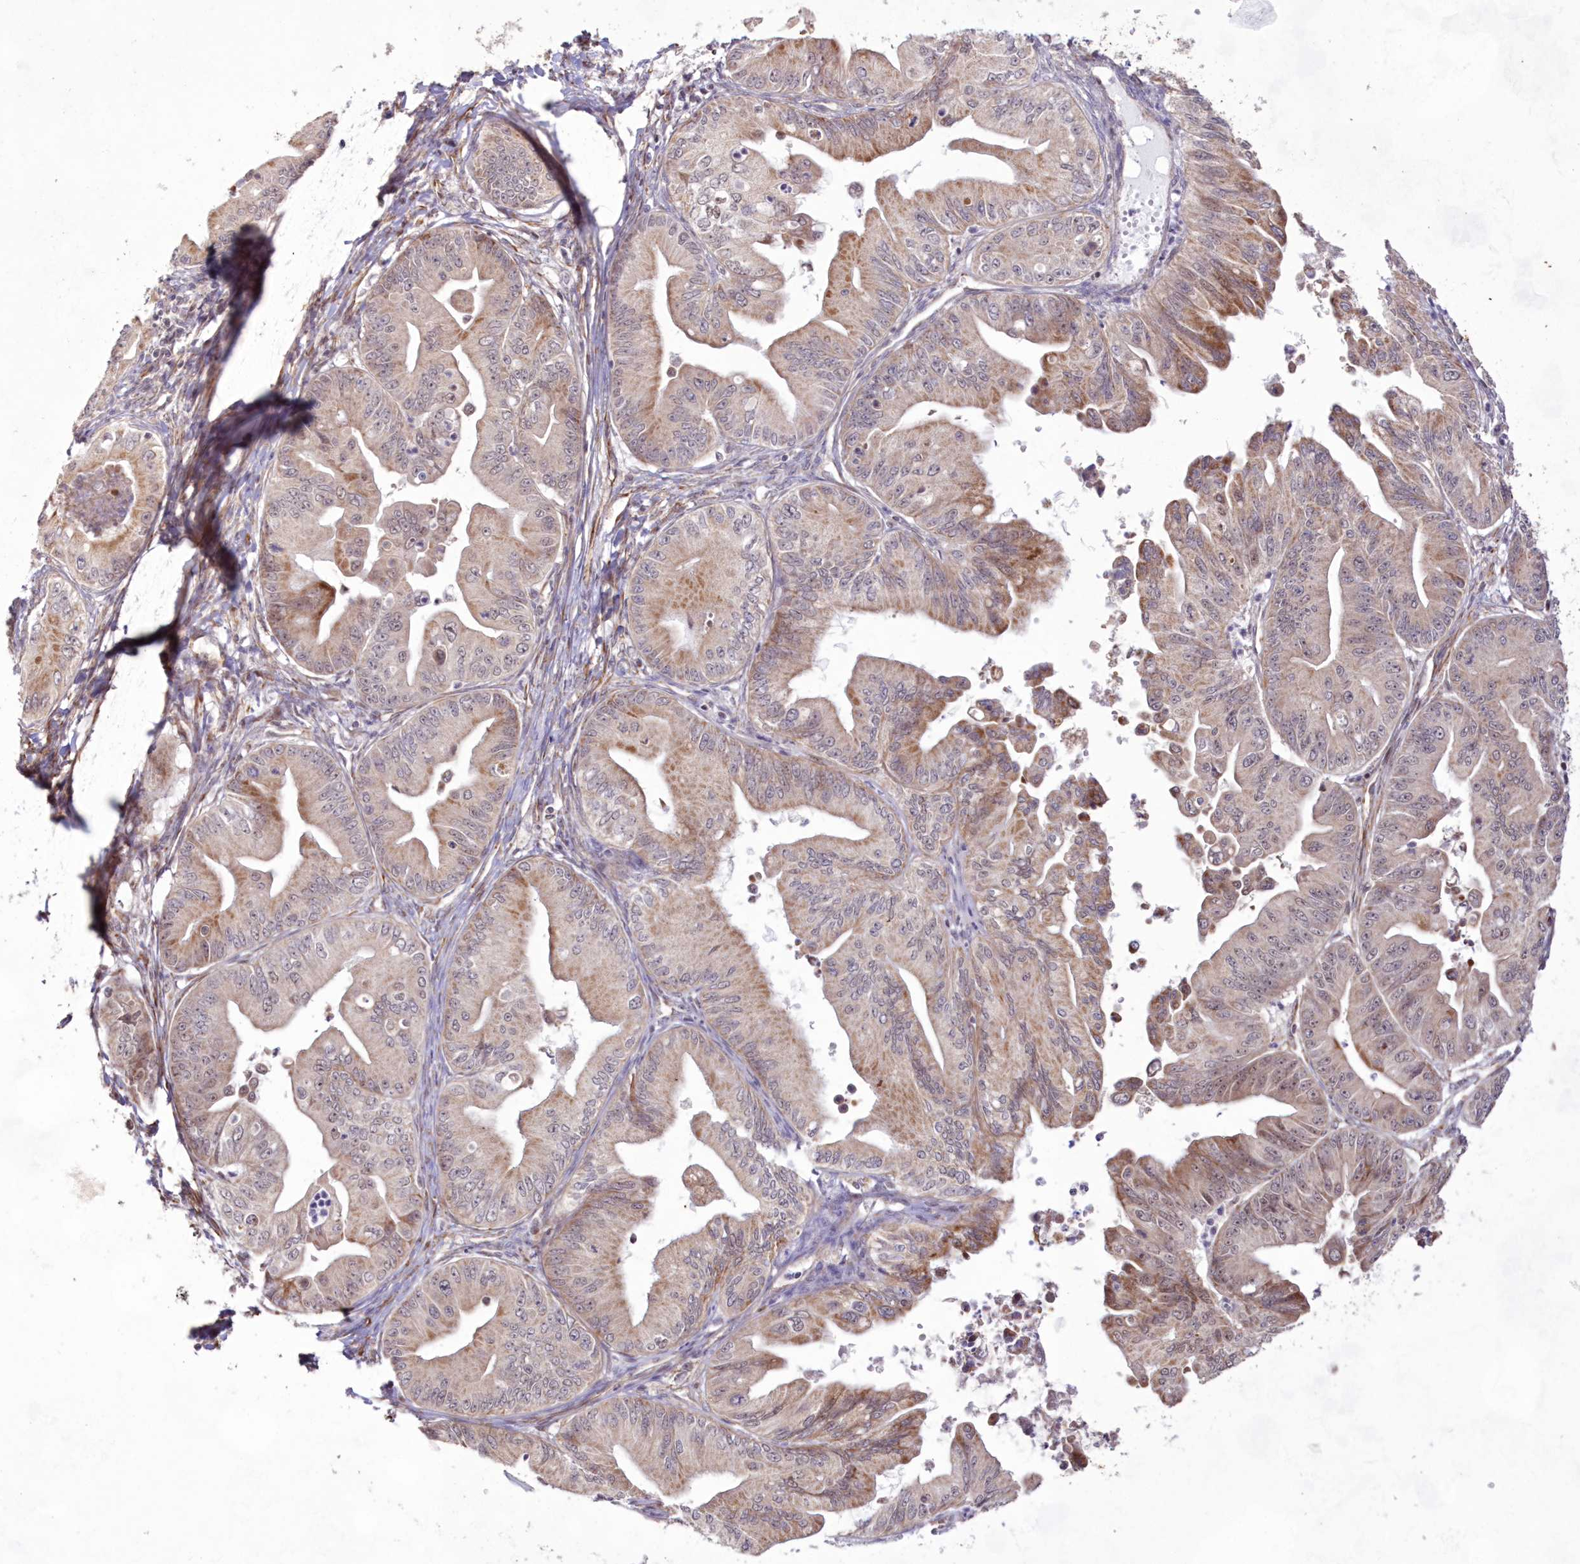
{"staining": {"intensity": "moderate", "quantity": "25%-75%", "location": "cytoplasmic/membranous,nuclear"}, "tissue": "ovarian cancer", "cell_type": "Tumor cells", "image_type": "cancer", "snomed": [{"axis": "morphology", "description": "Cystadenocarcinoma, mucinous, NOS"}, {"axis": "topography", "description": "Ovary"}], "caption": "Immunohistochemical staining of ovarian mucinous cystadenocarcinoma displays medium levels of moderate cytoplasmic/membranous and nuclear staining in about 25%-75% of tumor cells.", "gene": "SNIP1", "patient": {"sex": "female", "age": 71}}